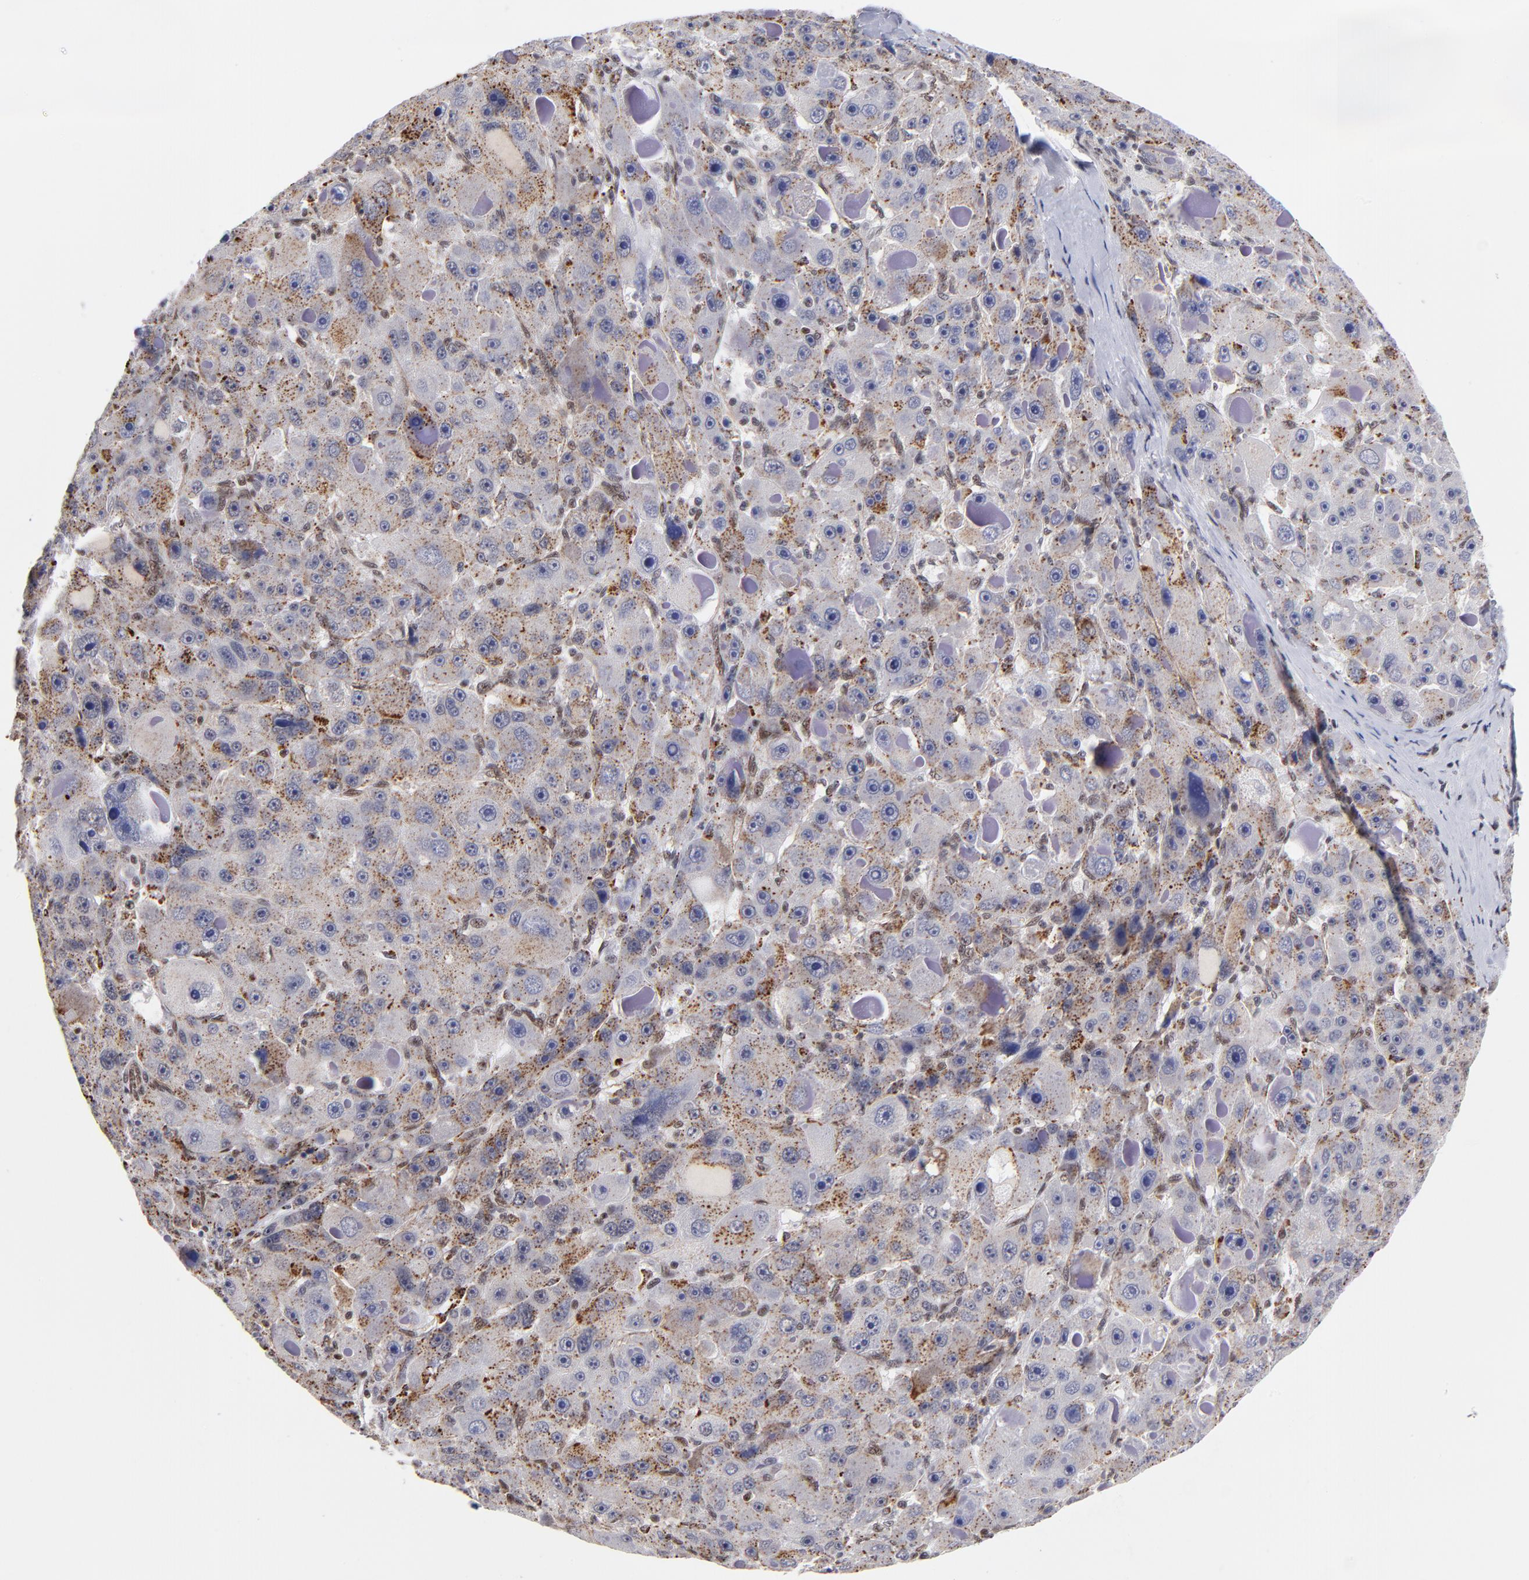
{"staining": {"intensity": "moderate", "quantity": ">75%", "location": "cytoplasmic/membranous"}, "tissue": "liver cancer", "cell_type": "Tumor cells", "image_type": "cancer", "snomed": [{"axis": "morphology", "description": "Carcinoma, Hepatocellular, NOS"}, {"axis": "topography", "description": "Liver"}], "caption": "Moderate cytoplasmic/membranous protein expression is identified in approximately >75% of tumor cells in liver hepatocellular carcinoma. (Stains: DAB (3,3'-diaminobenzidine) in brown, nuclei in blue, Microscopy: brightfield microscopy at high magnification).", "gene": "GABPA", "patient": {"sex": "male", "age": 76}}